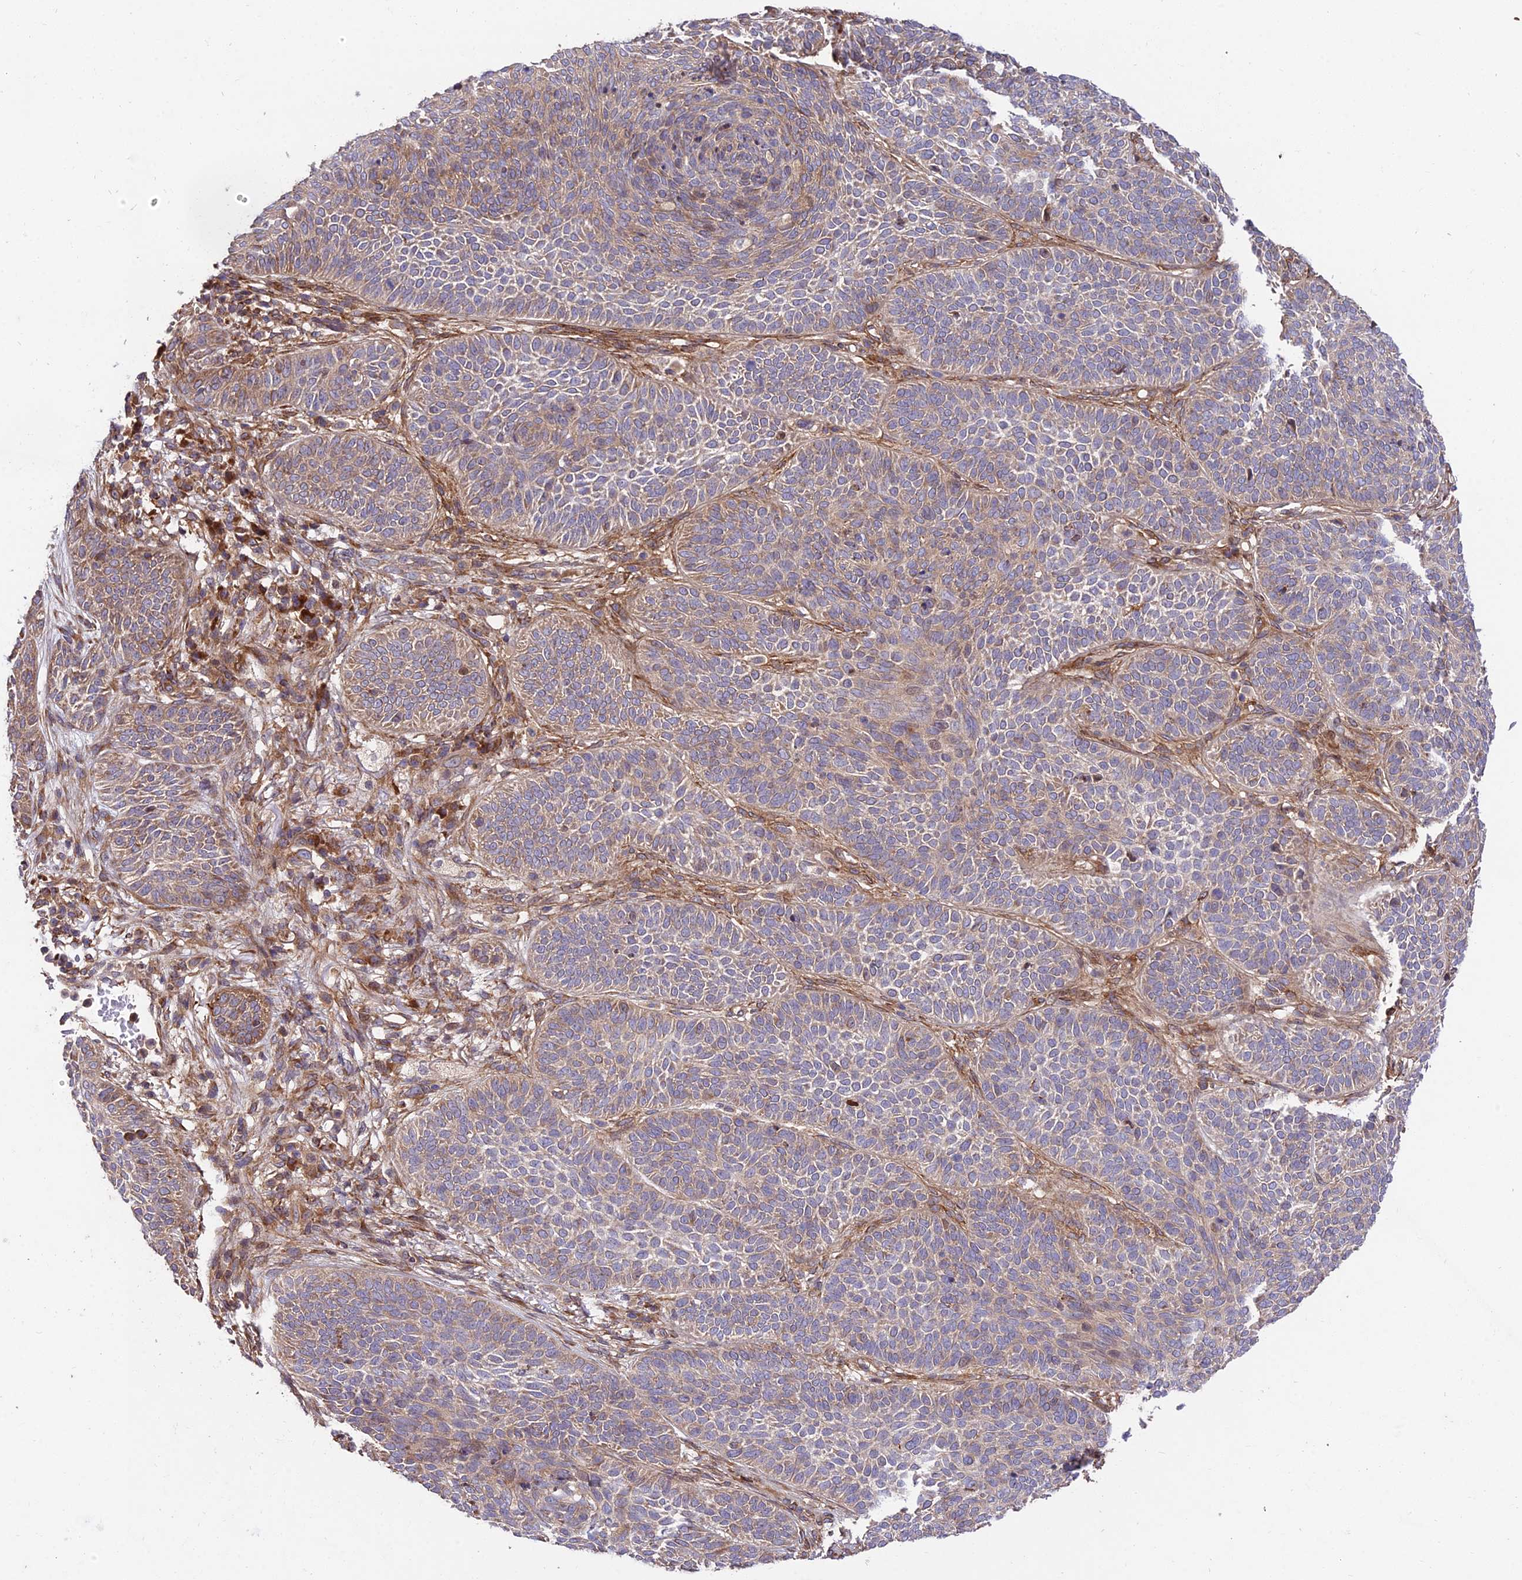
{"staining": {"intensity": "weak", "quantity": "25%-75%", "location": "cytoplasmic/membranous"}, "tissue": "skin cancer", "cell_type": "Tumor cells", "image_type": "cancer", "snomed": [{"axis": "morphology", "description": "Basal cell carcinoma"}, {"axis": "topography", "description": "Skin"}], "caption": "Protein staining of skin basal cell carcinoma tissue reveals weak cytoplasmic/membranous staining in approximately 25%-75% of tumor cells.", "gene": "ROCK1", "patient": {"sex": "male", "age": 85}}